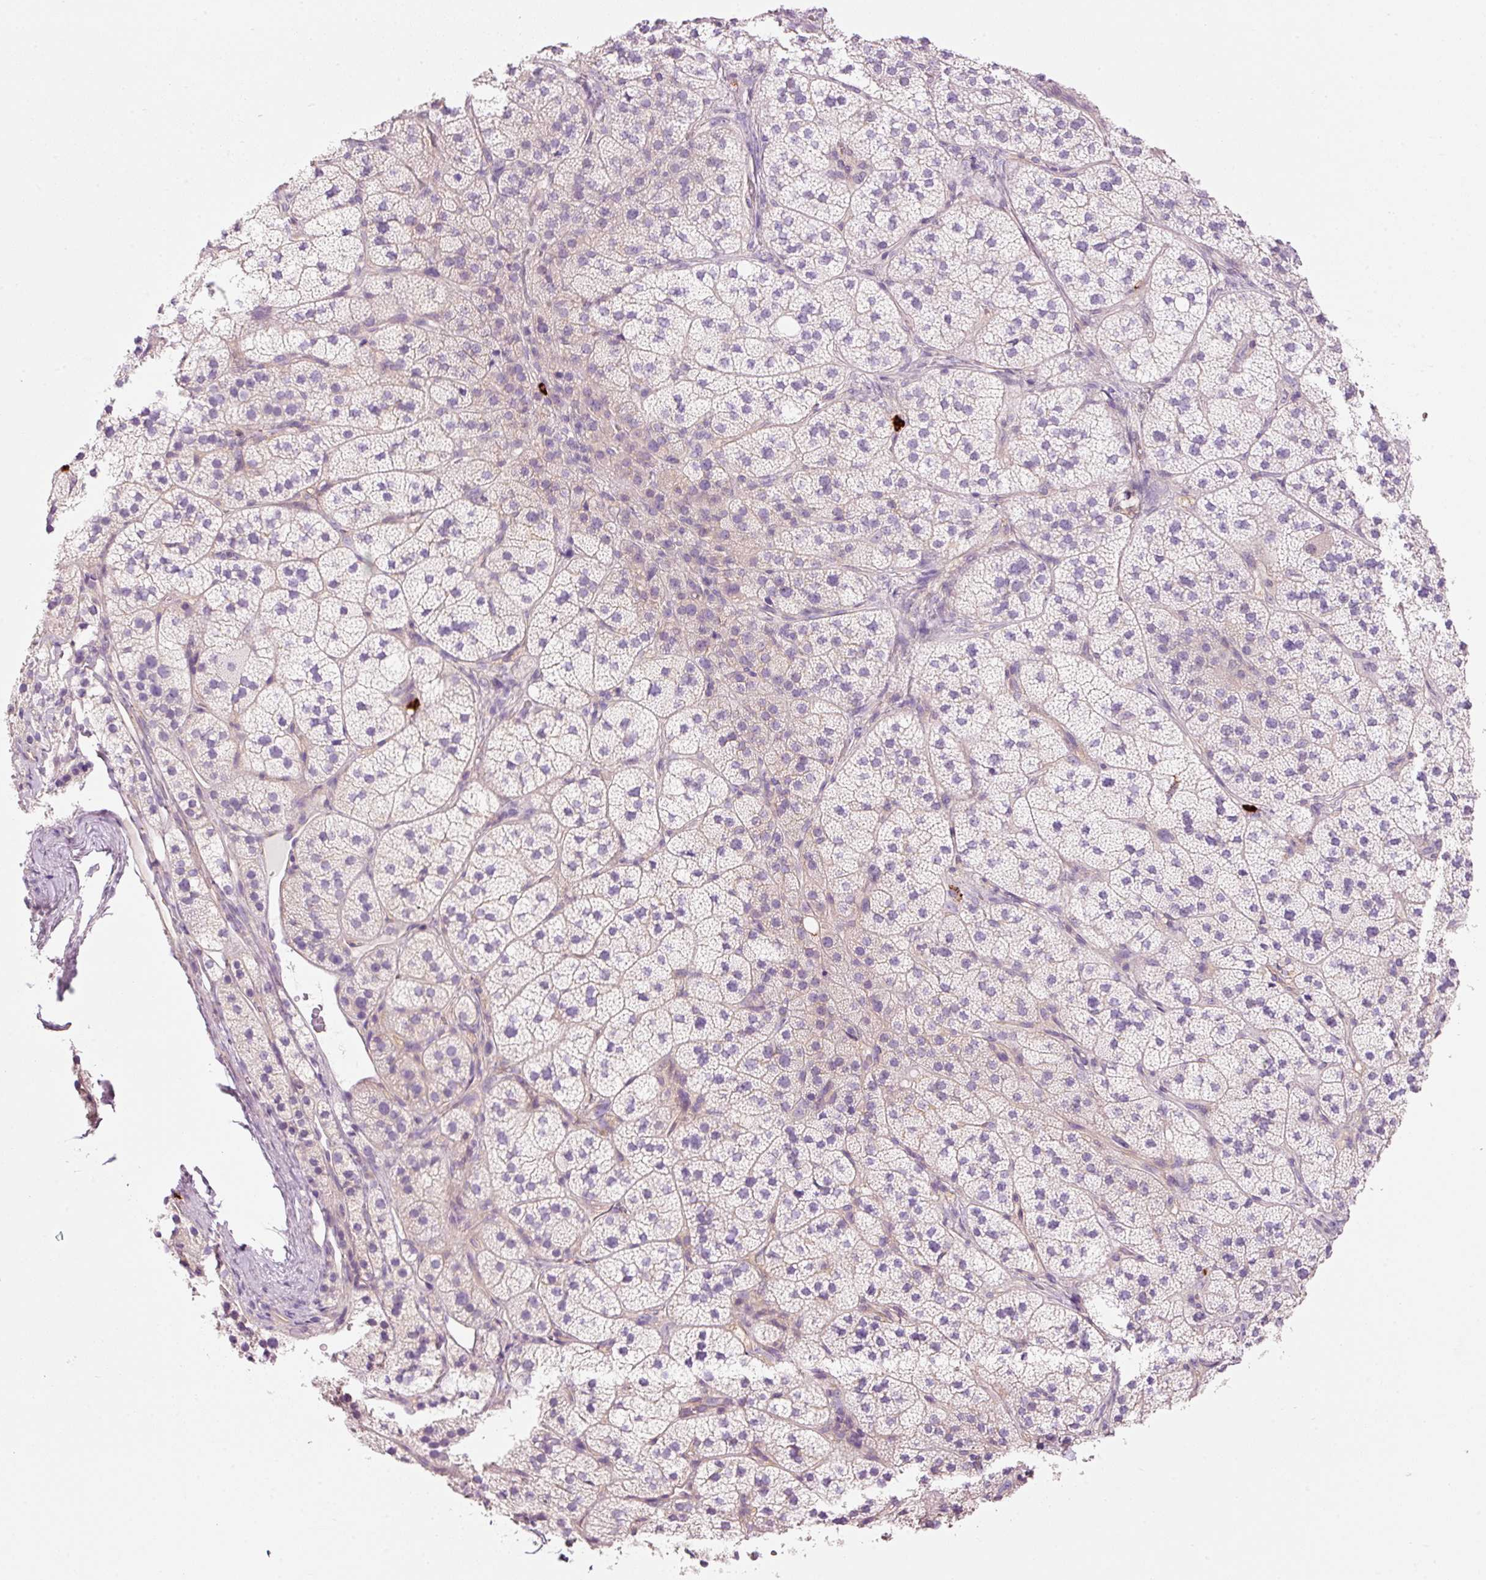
{"staining": {"intensity": "weak", "quantity": "<25%", "location": "cytoplasmic/membranous"}, "tissue": "adrenal gland", "cell_type": "Glandular cells", "image_type": "normal", "snomed": [{"axis": "morphology", "description": "Normal tissue, NOS"}, {"axis": "topography", "description": "Adrenal gland"}], "caption": "An immunohistochemistry (IHC) image of unremarkable adrenal gland is shown. There is no staining in glandular cells of adrenal gland.", "gene": "MAP3K3", "patient": {"sex": "female", "age": 58}}